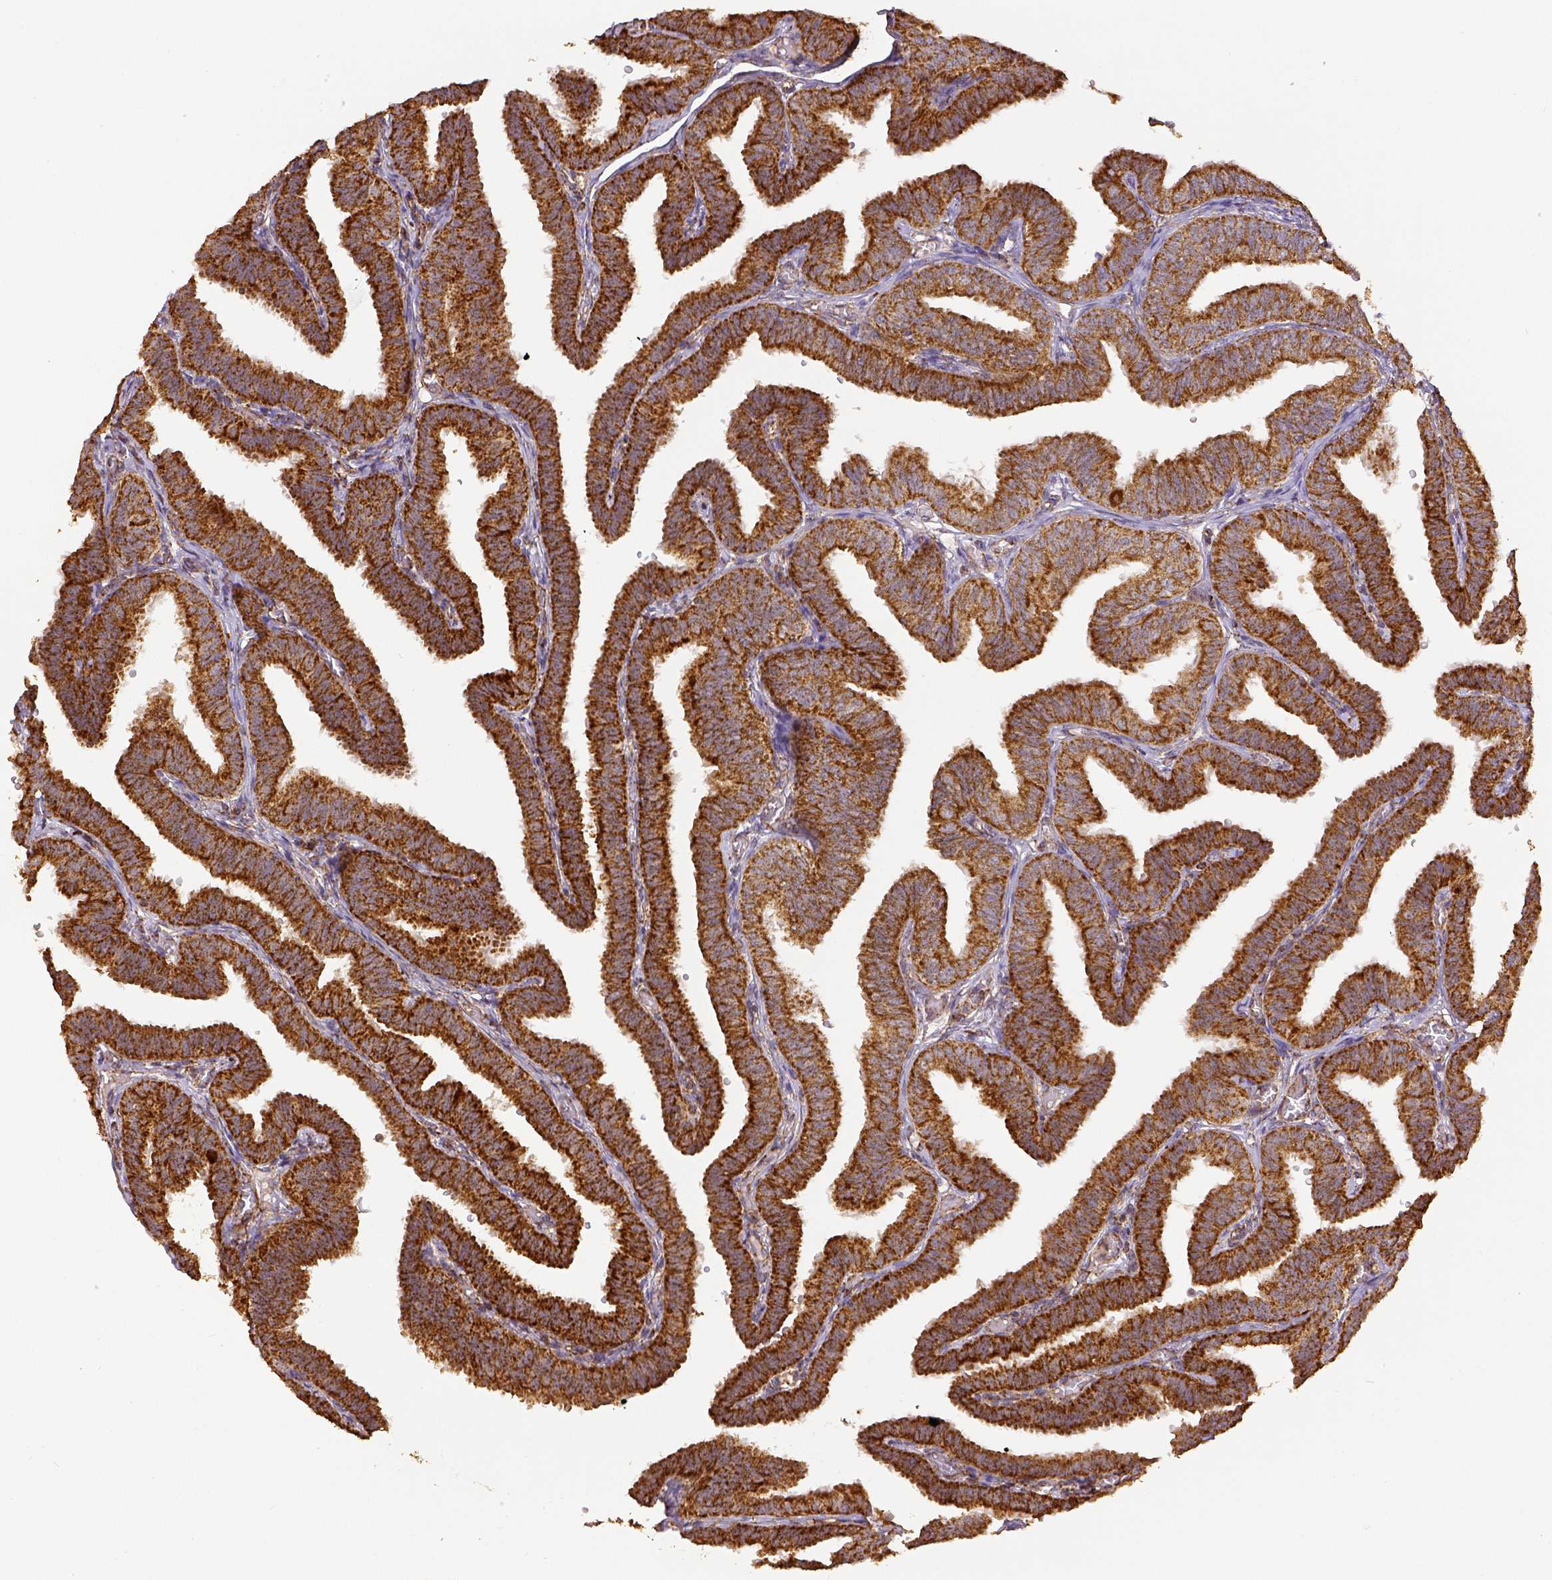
{"staining": {"intensity": "strong", "quantity": ">75%", "location": "cytoplasmic/membranous"}, "tissue": "fallopian tube", "cell_type": "Glandular cells", "image_type": "normal", "snomed": [{"axis": "morphology", "description": "Normal tissue, NOS"}, {"axis": "topography", "description": "Fallopian tube"}], "caption": "Immunohistochemistry (DAB (3,3'-diaminobenzidine)) staining of unremarkable human fallopian tube demonstrates strong cytoplasmic/membranous protein expression in about >75% of glandular cells. (brown staining indicates protein expression, while blue staining denotes nuclei).", "gene": "SDHB", "patient": {"sex": "female", "age": 25}}